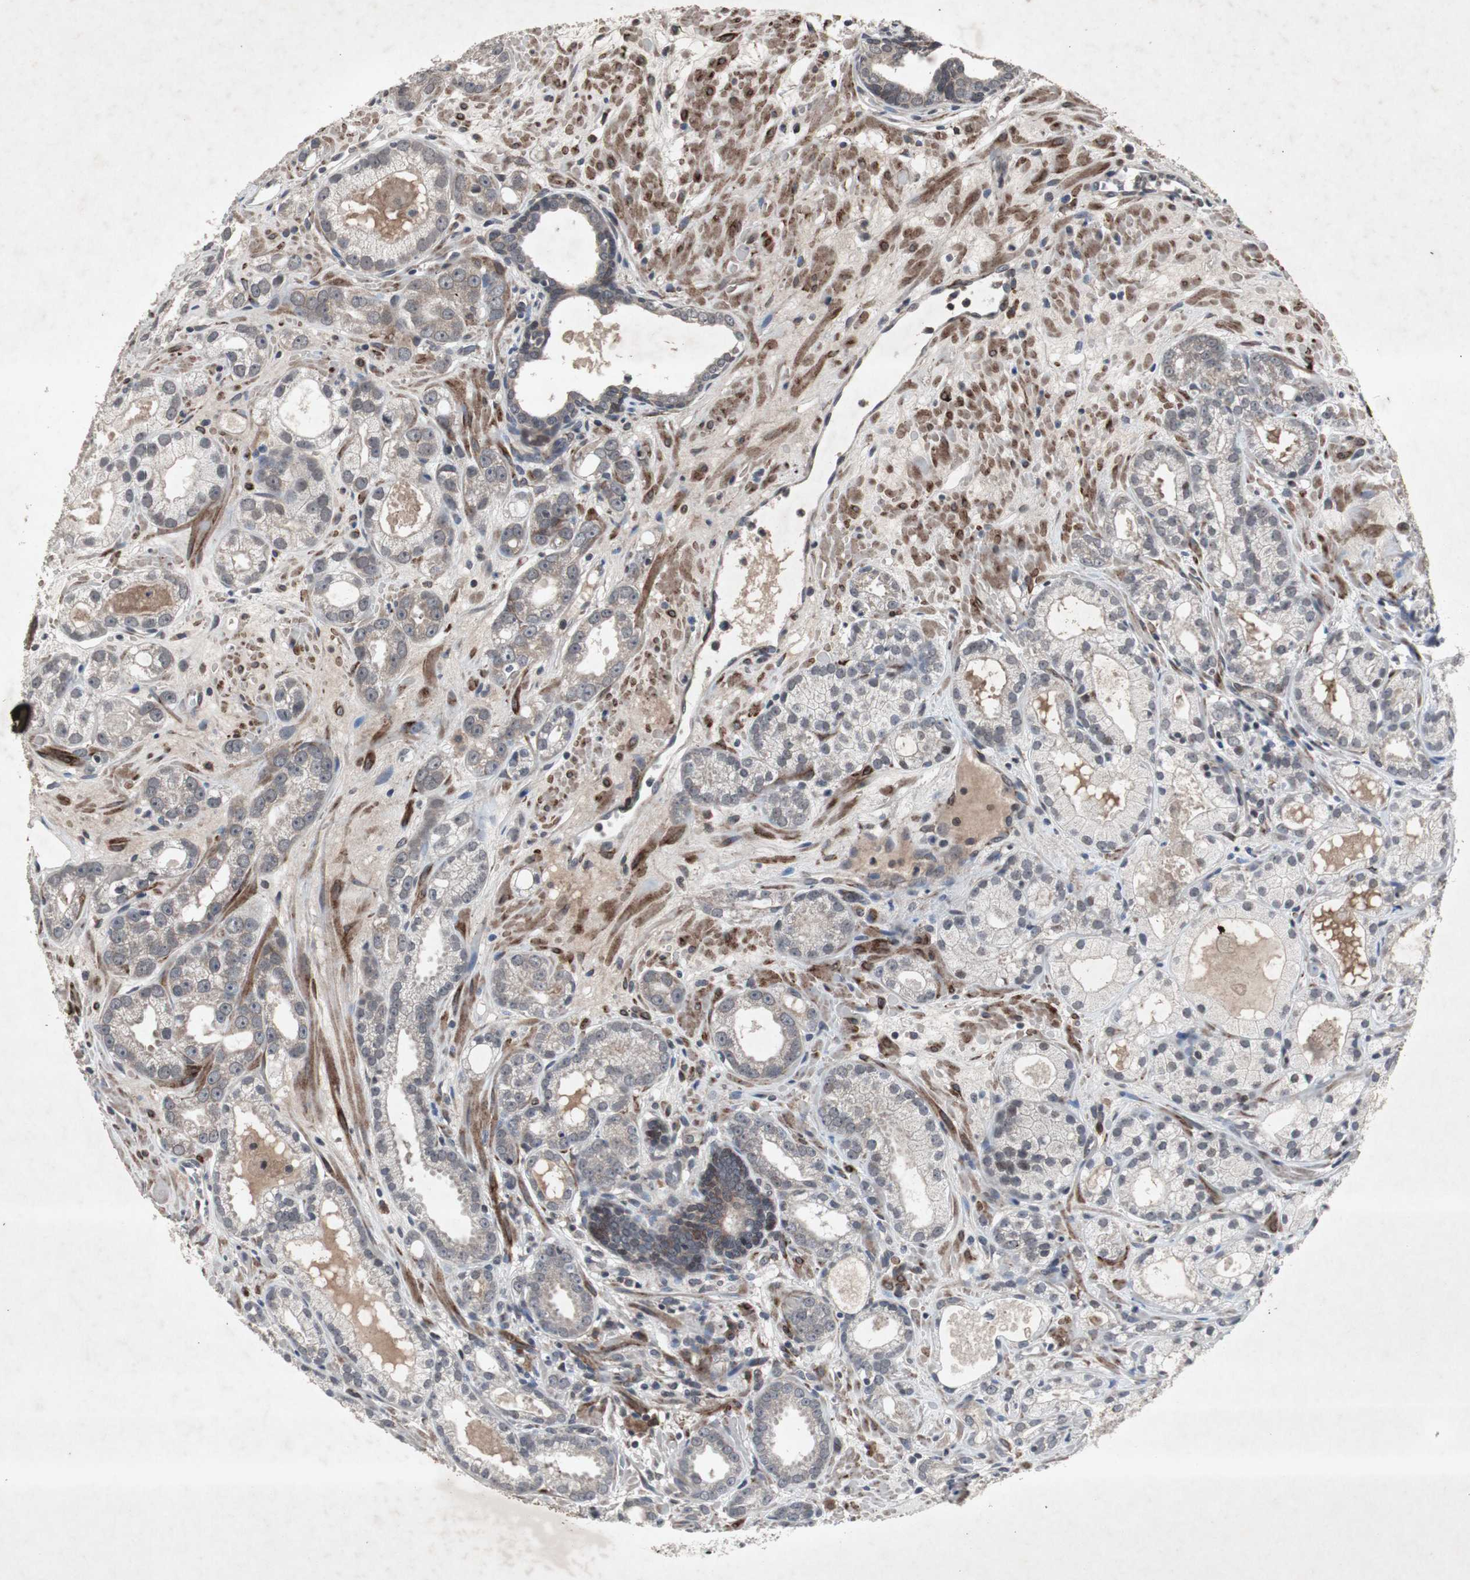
{"staining": {"intensity": "weak", "quantity": "25%-75%", "location": "cytoplasmic/membranous"}, "tissue": "prostate cancer", "cell_type": "Tumor cells", "image_type": "cancer", "snomed": [{"axis": "morphology", "description": "Adenocarcinoma, Low grade"}, {"axis": "topography", "description": "Prostate"}], "caption": "DAB (3,3'-diaminobenzidine) immunohistochemical staining of prostate cancer (low-grade adenocarcinoma) displays weak cytoplasmic/membranous protein staining in about 25%-75% of tumor cells.", "gene": "CRADD", "patient": {"sex": "male", "age": 57}}